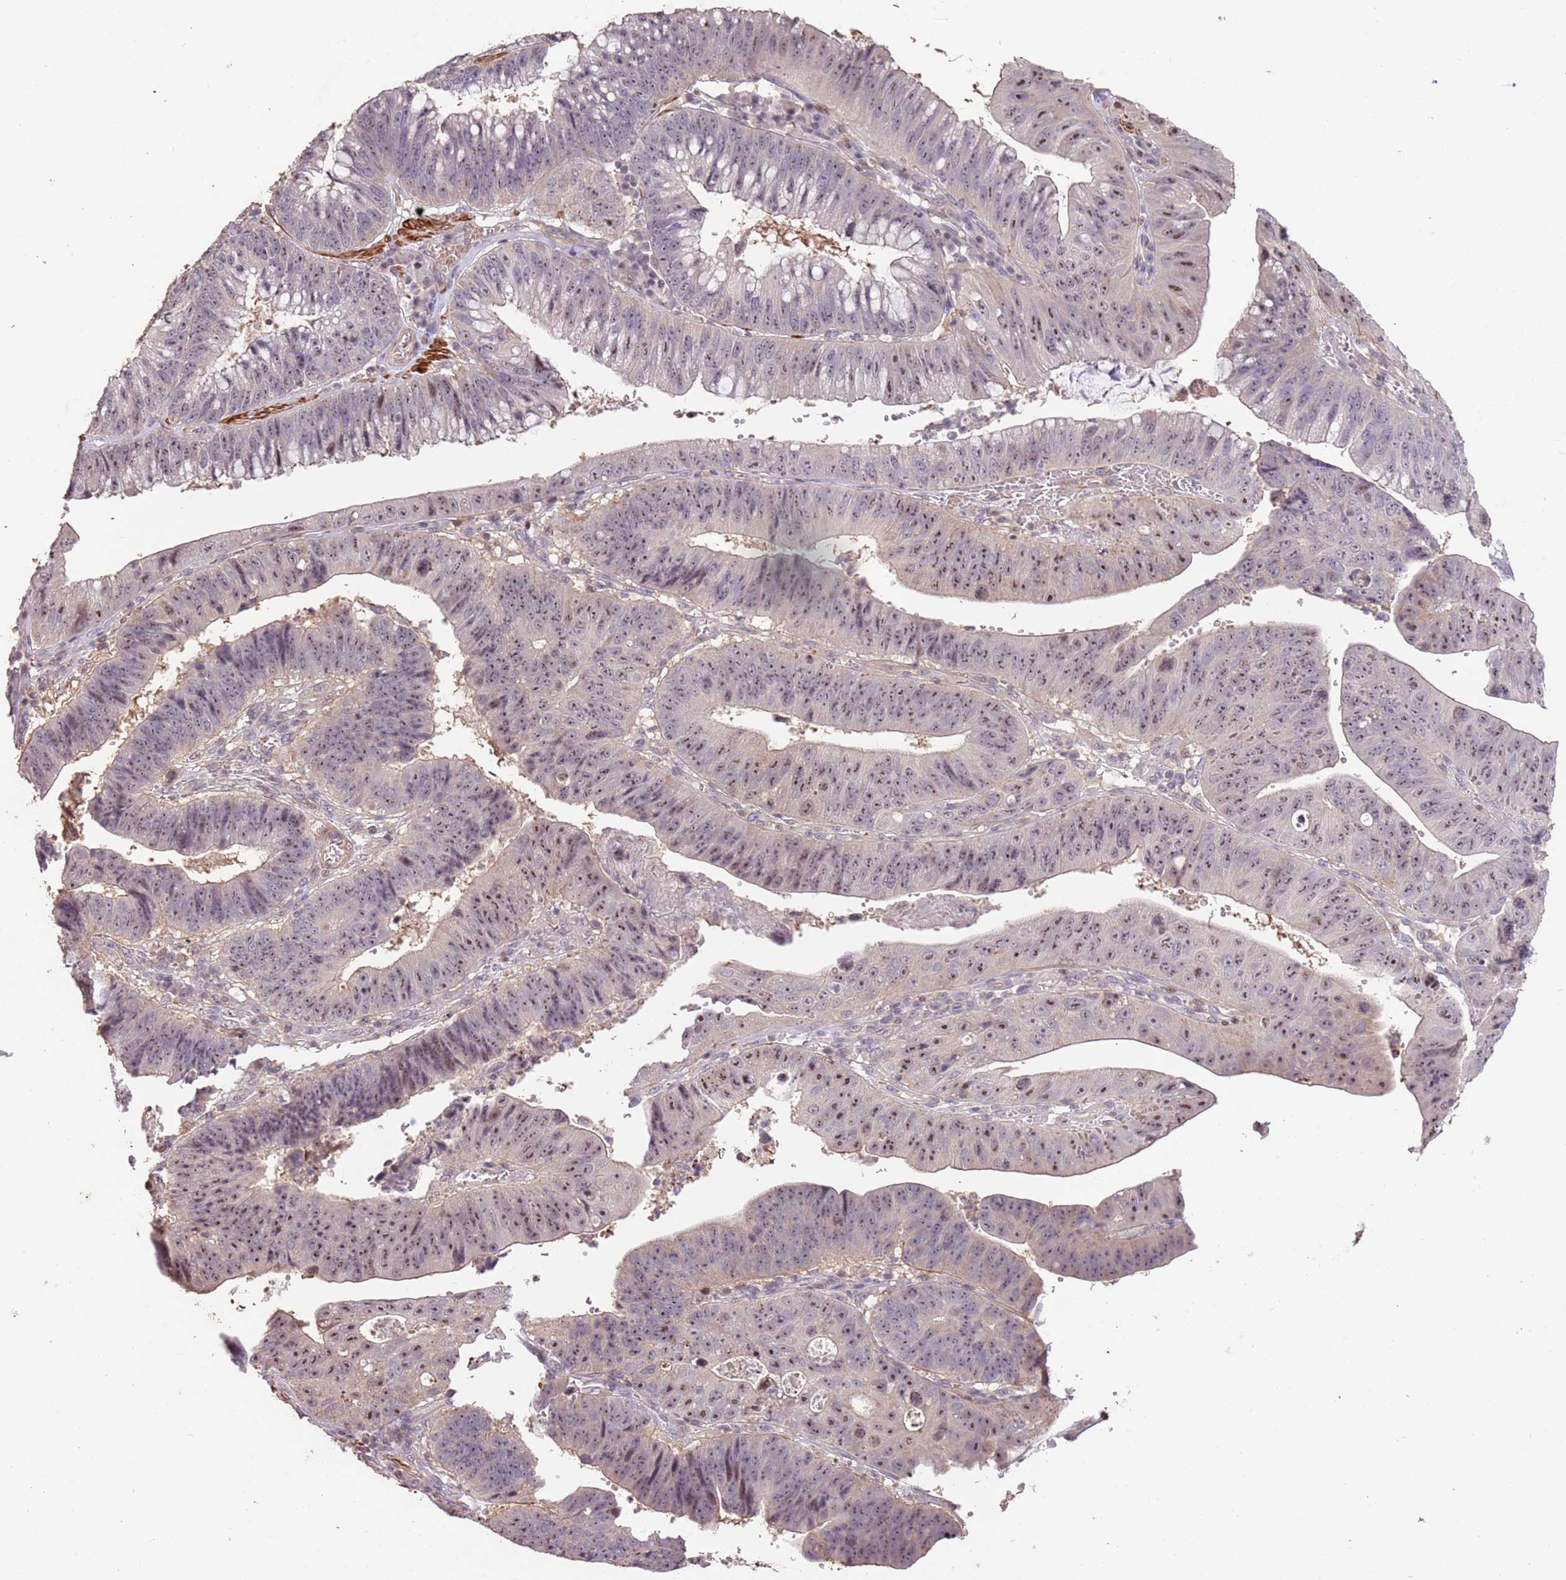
{"staining": {"intensity": "moderate", "quantity": "25%-75%", "location": "nuclear"}, "tissue": "stomach cancer", "cell_type": "Tumor cells", "image_type": "cancer", "snomed": [{"axis": "morphology", "description": "Adenocarcinoma, NOS"}, {"axis": "topography", "description": "Stomach"}], "caption": "Human stomach adenocarcinoma stained with a protein marker displays moderate staining in tumor cells.", "gene": "ADTRP", "patient": {"sex": "male", "age": 59}}